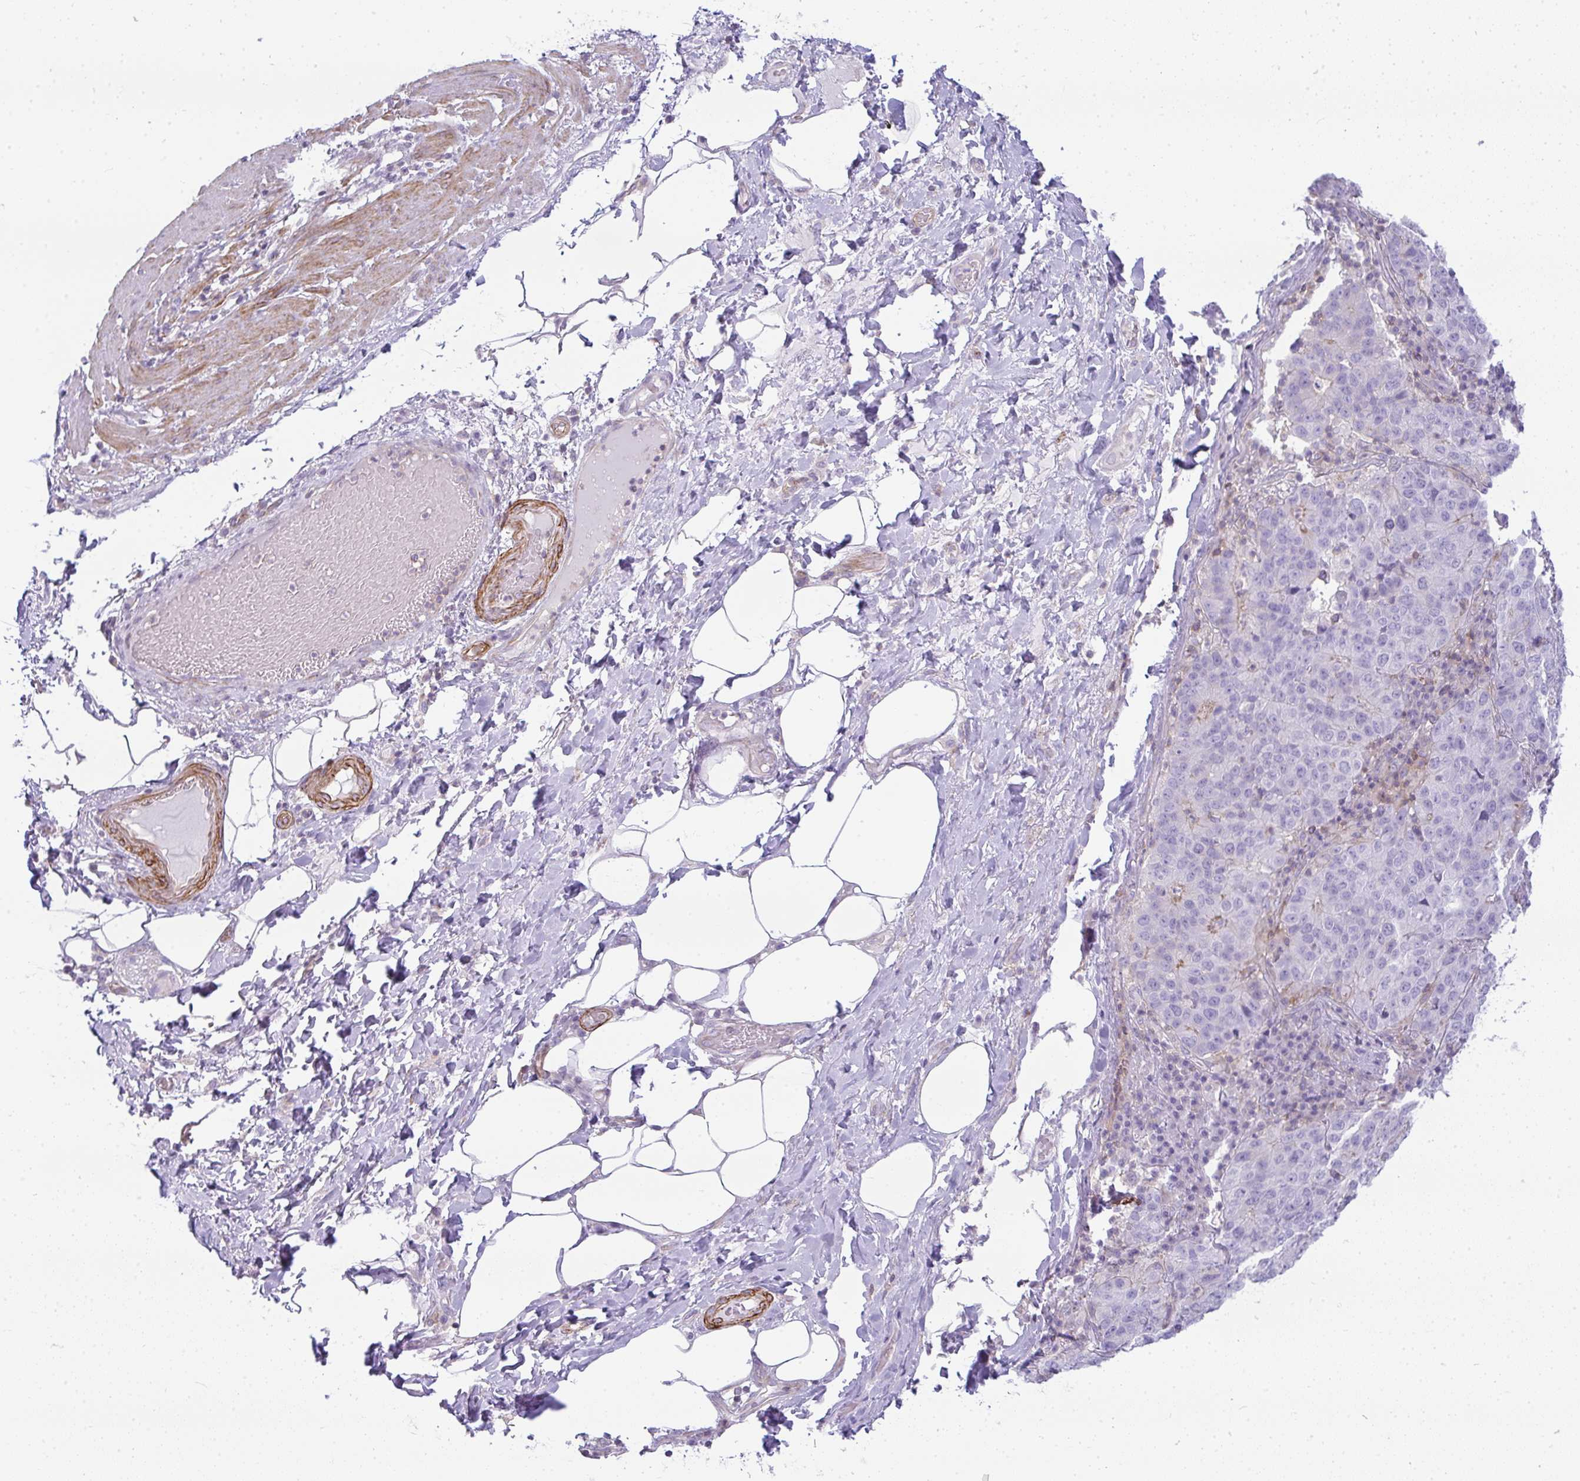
{"staining": {"intensity": "negative", "quantity": "none", "location": "none"}, "tissue": "stomach cancer", "cell_type": "Tumor cells", "image_type": "cancer", "snomed": [{"axis": "morphology", "description": "Adenocarcinoma, NOS"}, {"axis": "topography", "description": "Stomach"}], "caption": "A histopathology image of adenocarcinoma (stomach) stained for a protein displays no brown staining in tumor cells. The staining is performed using DAB brown chromogen with nuclei counter-stained in using hematoxylin.", "gene": "CDRT15", "patient": {"sex": "male", "age": 71}}